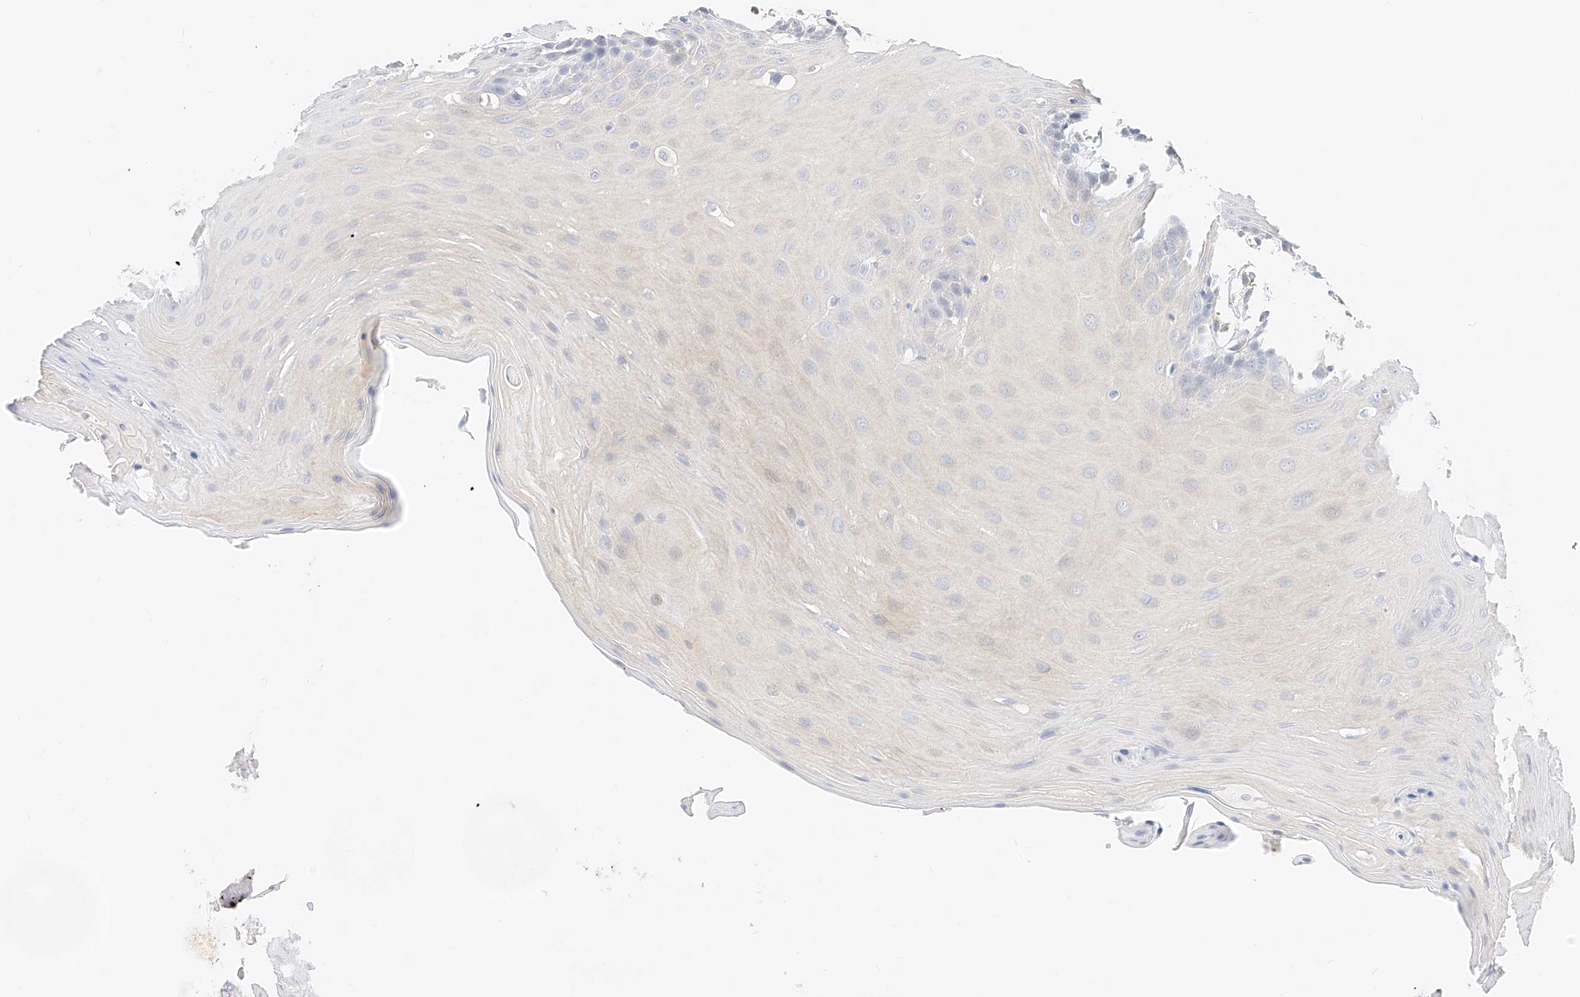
{"staining": {"intensity": "negative", "quantity": "none", "location": "none"}, "tissue": "oral mucosa", "cell_type": "Squamous epithelial cells", "image_type": "normal", "snomed": [{"axis": "morphology", "description": "Normal tissue, NOS"}, {"axis": "morphology", "description": "Squamous cell carcinoma, NOS"}, {"axis": "topography", "description": "Skeletal muscle"}, {"axis": "topography", "description": "Oral tissue"}, {"axis": "topography", "description": "Salivary gland"}, {"axis": "topography", "description": "Head-Neck"}], "caption": "Immunohistochemistry photomicrograph of unremarkable human oral mucosa stained for a protein (brown), which shows no expression in squamous epithelial cells.", "gene": "CDCP2", "patient": {"sex": "male", "age": 54}}